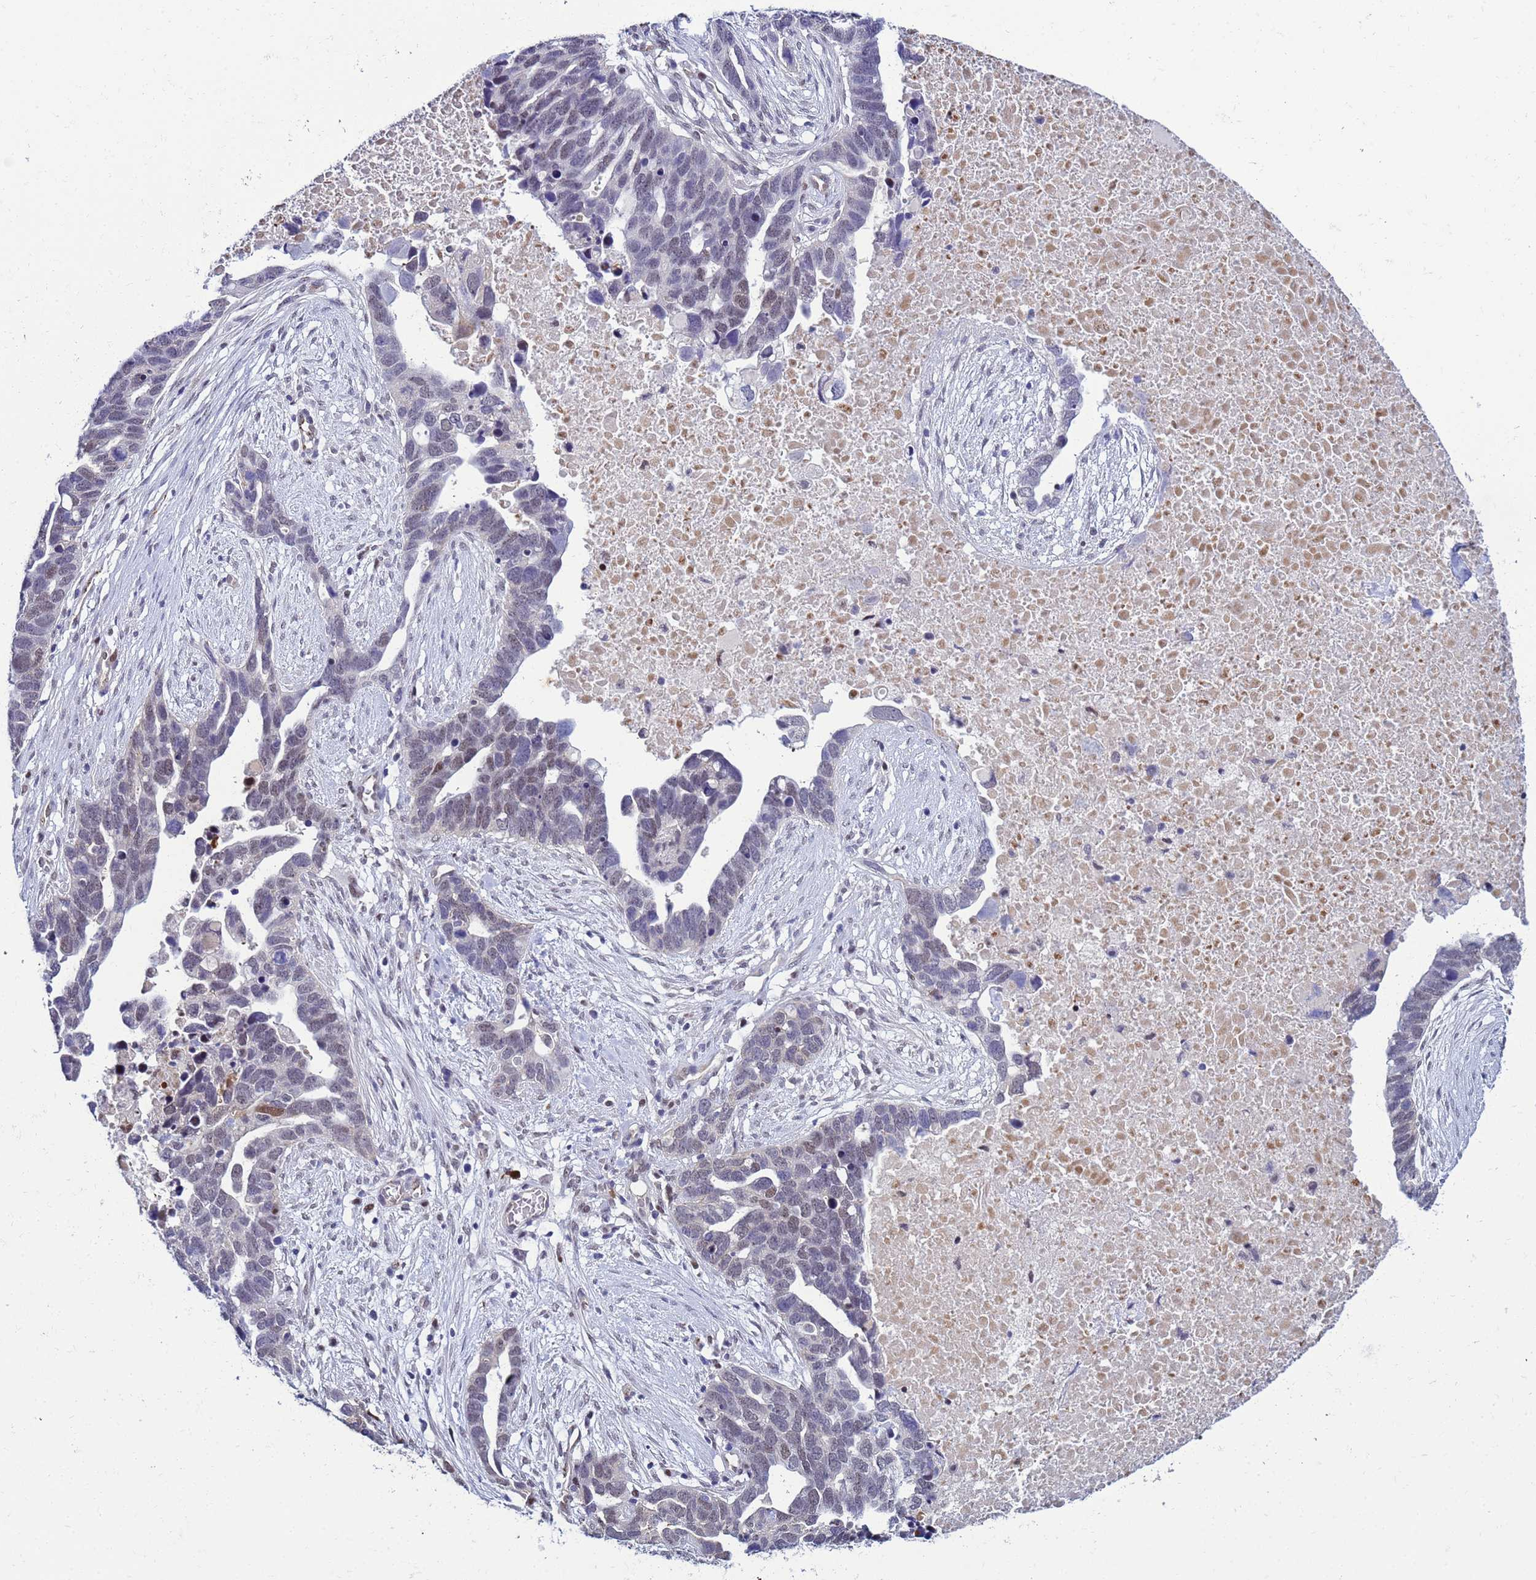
{"staining": {"intensity": "weak", "quantity": "<25%", "location": "nuclear"}, "tissue": "ovarian cancer", "cell_type": "Tumor cells", "image_type": "cancer", "snomed": [{"axis": "morphology", "description": "Cystadenocarcinoma, serous, NOS"}, {"axis": "topography", "description": "Ovary"}], "caption": "There is no significant positivity in tumor cells of ovarian cancer.", "gene": "SLC25A37", "patient": {"sex": "female", "age": 54}}